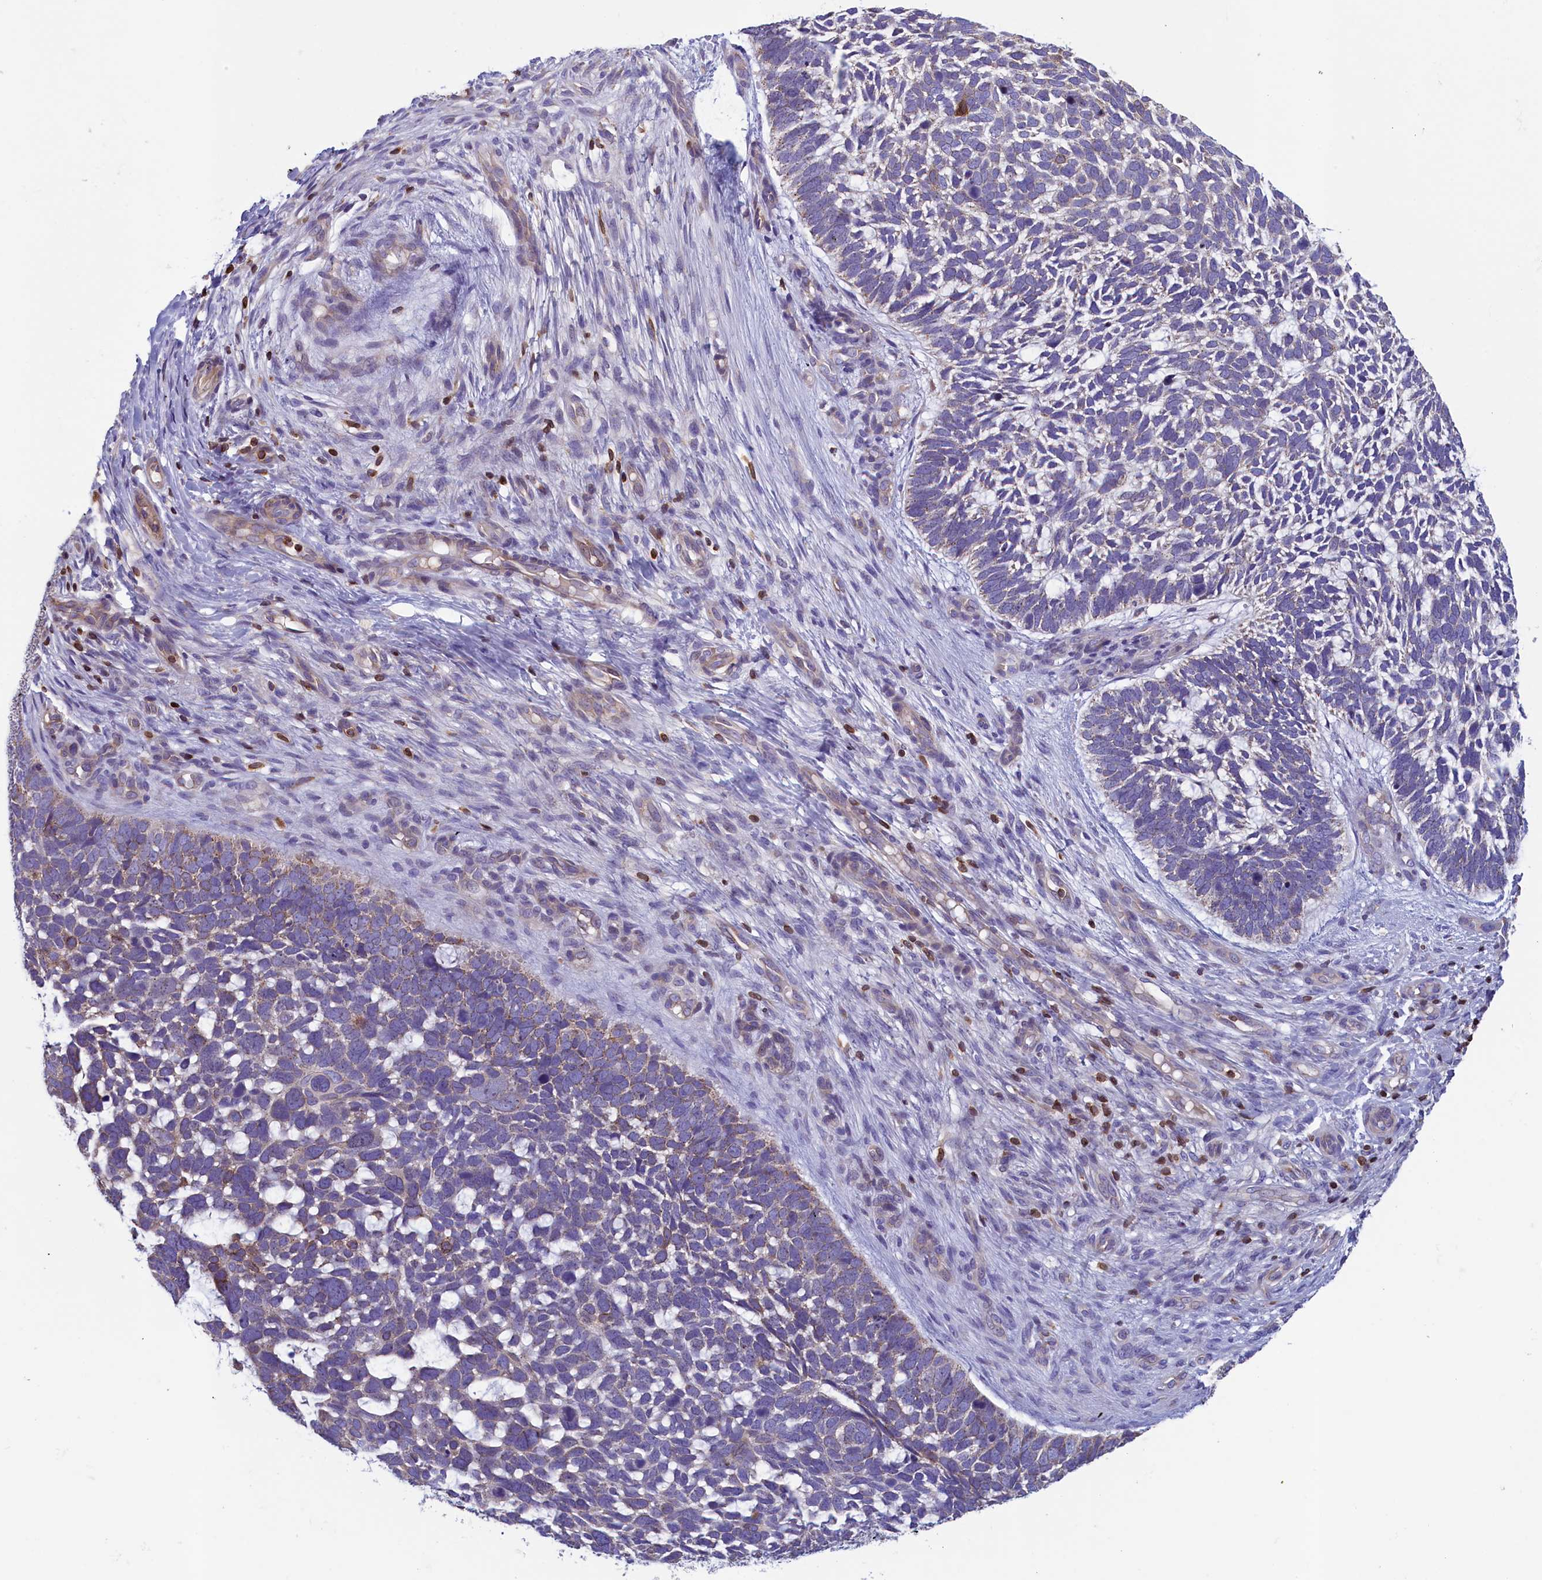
{"staining": {"intensity": "weak", "quantity": "<25%", "location": "cytoplasmic/membranous"}, "tissue": "skin cancer", "cell_type": "Tumor cells", "image_type": "cancer", "snomed": [{"axis": "morphology", "description": "Basal cell carcinoma"}, {"axis": "topography", "description": "Skin"}], "caption": "Immunohistochemistry (IHC) of skin basal cell carcinoma reveals no positivity in tumor cells.", "gene": "TRAF3IP3", "patient": {"sex": "male", "age": 88}}